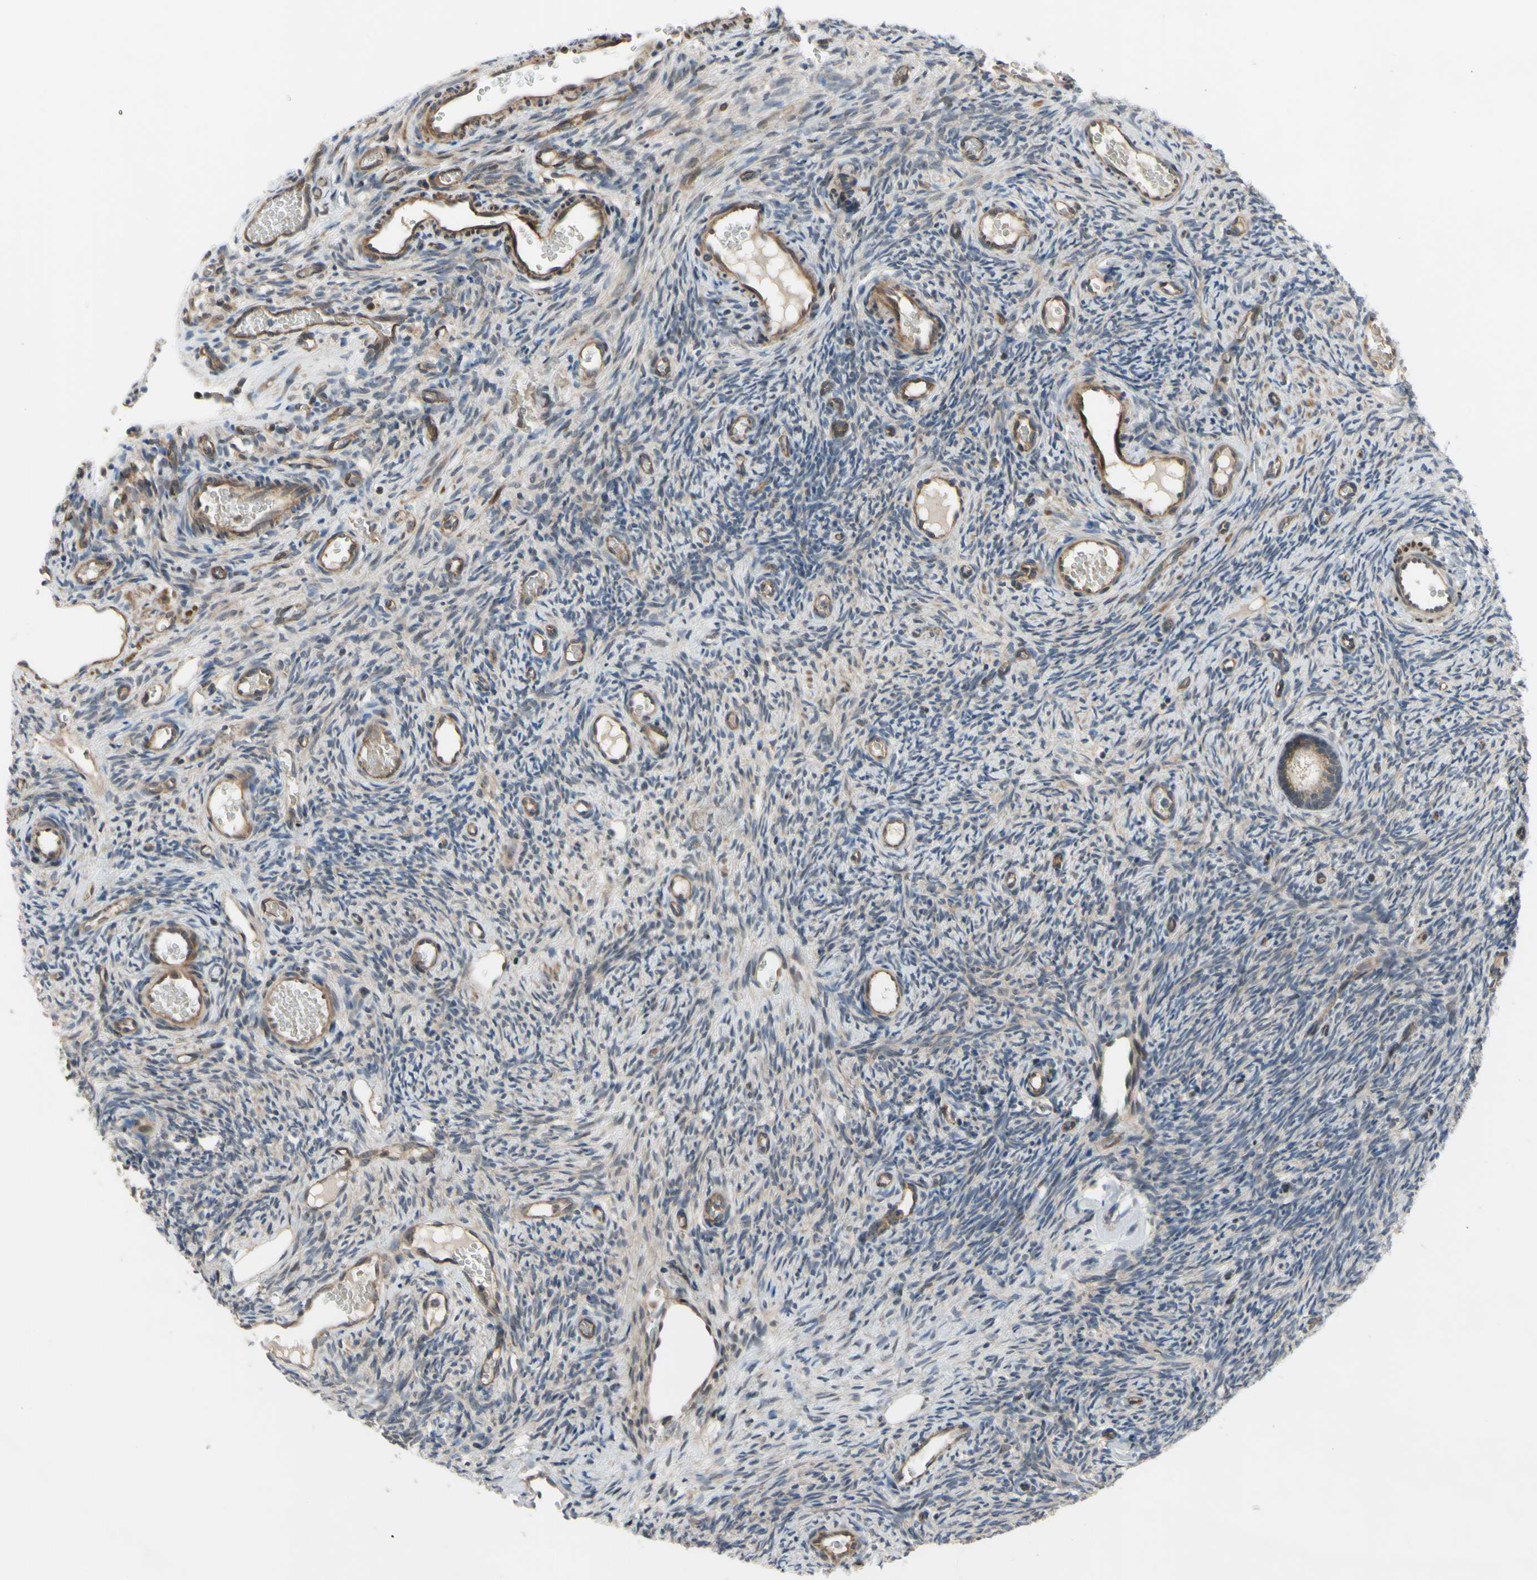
{"staining": {"intensity": "moderate", "quantity": ">75%", "location": "cytoplasmic/membranous"}, "tissue": "ovary", "cell_type": "Follicle cells", "image_type": "normal", "snomed": [{"axis": "morphology", "description": "Normal tissue, NOS"}, {"axis": "topography", "description": "Ovary"}], "caption": "This is a photomicrograph of immunohistochemistry (IHC) staining of benign ovary, which shows moderate staining in the cytoplasmic/membranous of follicle cells.", "gene": "COMMD9", "patient": {"sex": "female", "age": 35}}